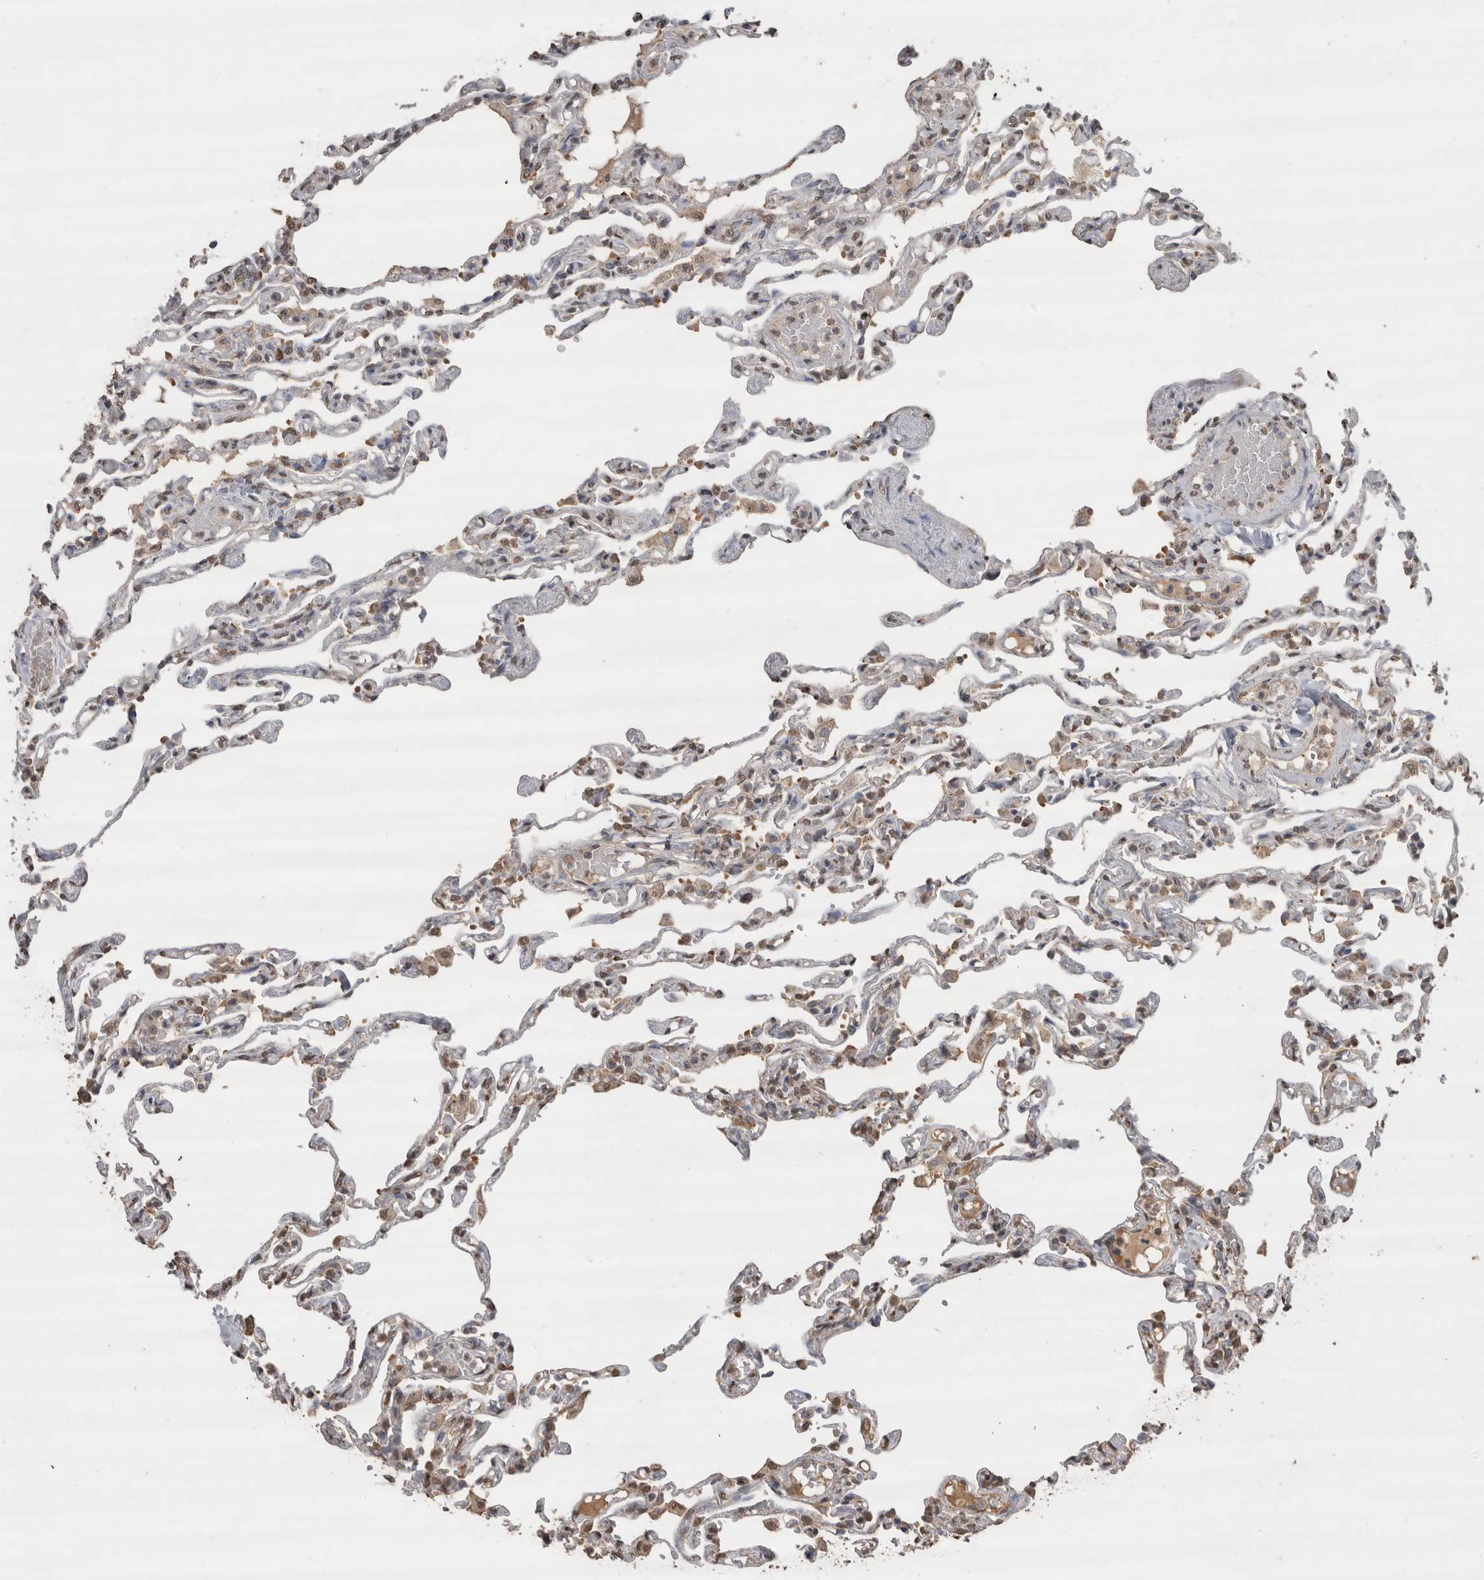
{"staining": {"intensity": "weak", "quantity": "25%-75%", "location": "cytoplasmic/membranous,nuclear"}, "tissue": "lung", "cell_type": "Alveolar cells", "image_type": "normal", "snomed": [{"axis": "morphology", "description": "Normal tissue, NOS"}, {"axis": "topography", "description": "Lung"}], "caption": "This image reveals immunohistochemistry (IHC) staining of unremarkable human lung, with low weak cytoplasmic/membranous,nuclear staining in about 25%-75% of alveolar cells.", "gene": "CRELD2", "patient": {"sex": "male", "age": 21}}